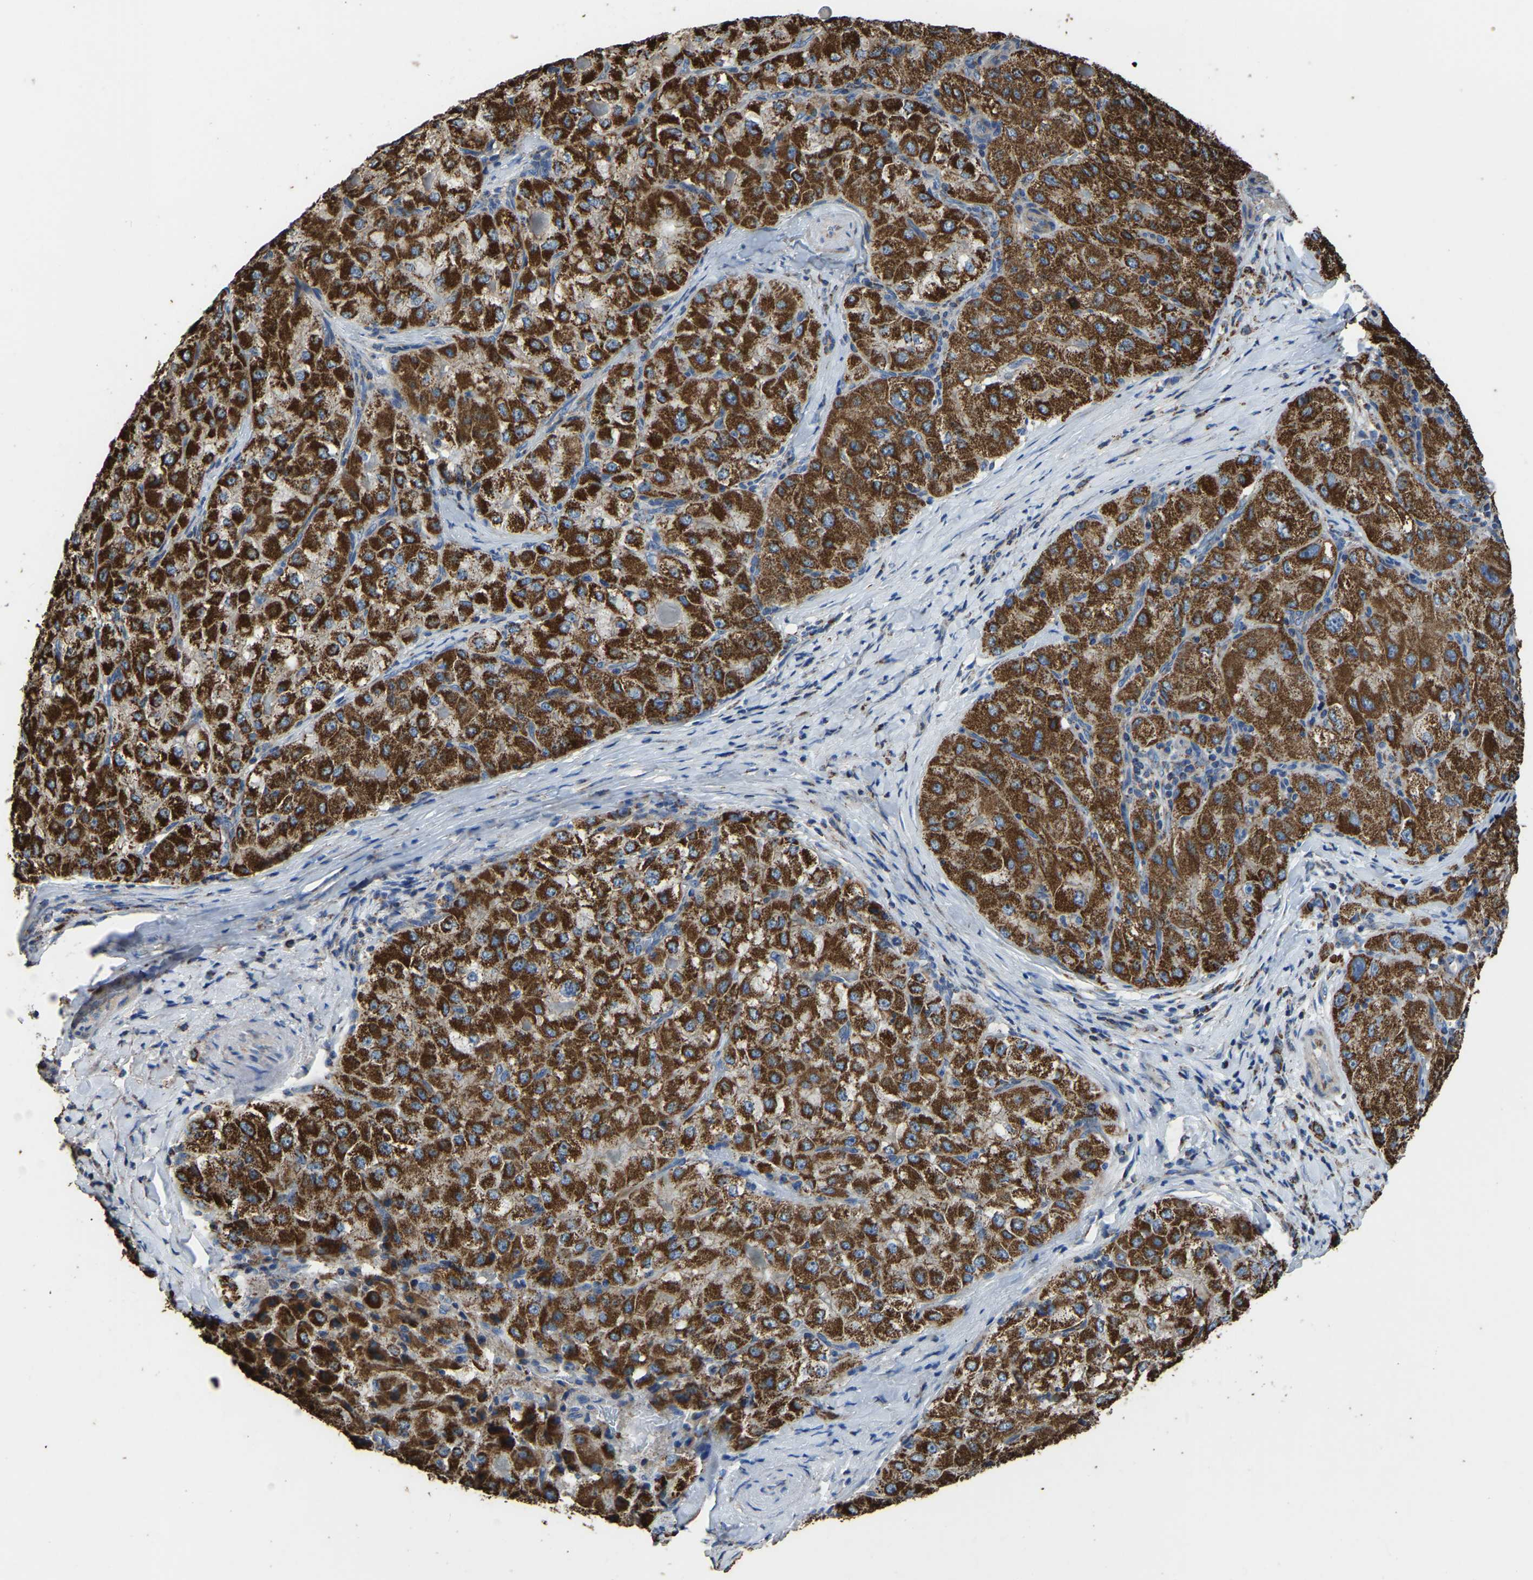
{"staining": {"intensity": "strong", "quantity": ">75%", "location": "cytoplasmic/membranous"}, "tissue": "liver cancer", "cell_type": "Tumor cells", "image_type": "cancer", "snomed": [{"axis": "morphology", "description": "Carcinoma, Hepatocellular, NOS"}, {"axis": "topography", "description": "Liver"}], "caption": "Liver cancer stained with immunohistochemistry (IHC) shows strong cytoplasmic/membranous expression in approximately >75% of tumor cells.", "gene": "ETFA", "patient": {"sex": "male", "age": 80}}